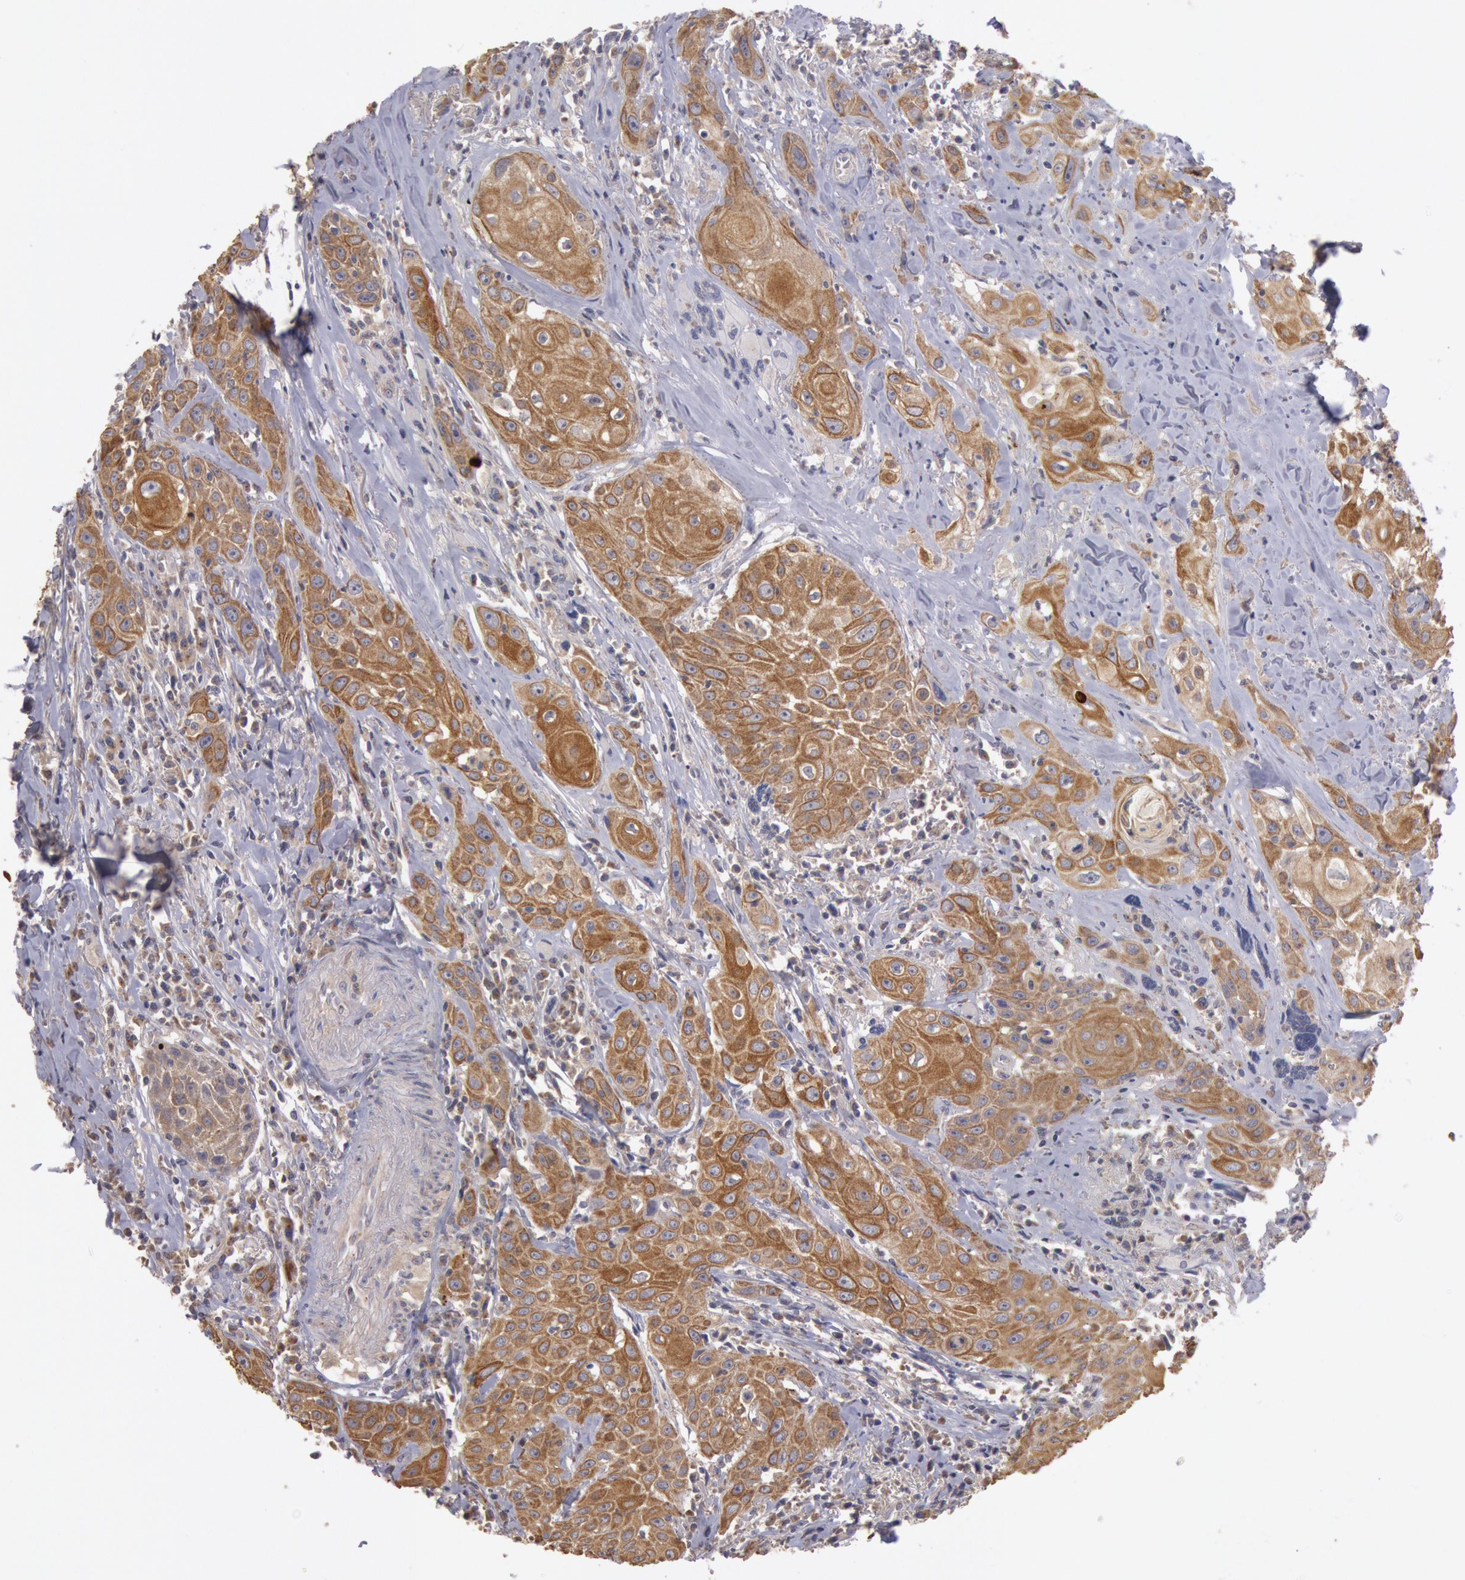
{"staining": {"intensity": "strong", "quantity": ">75%", "location": "cytoplasmic/membranous"}, "tissue": "head and neck cancer", "cell_type": "Tumor cells", "image_type": "cancer", "snomed": [{"axis": "morphology", "description": "Squamous cell carcinoma, NOS"}, {"axis": "topography", "description": "Oral tissue"}, {"axis": "topography", "description": "Head-Neck"}], "caption": "Immunohistochemistry (IHC) staining of head and neck cancer, which exhibits high levels of strong cytoplasmic/membranous positivity in about >75% of tumor cells indicating strong cytoplasmic/membranous protein positivity. The staining was performed using DAB (brown) for protein detection and nuclei were counterstained in hematoxylin (blue).", "gene": "PLA2G6", "patient": {"sex": "female", "age": 82}}